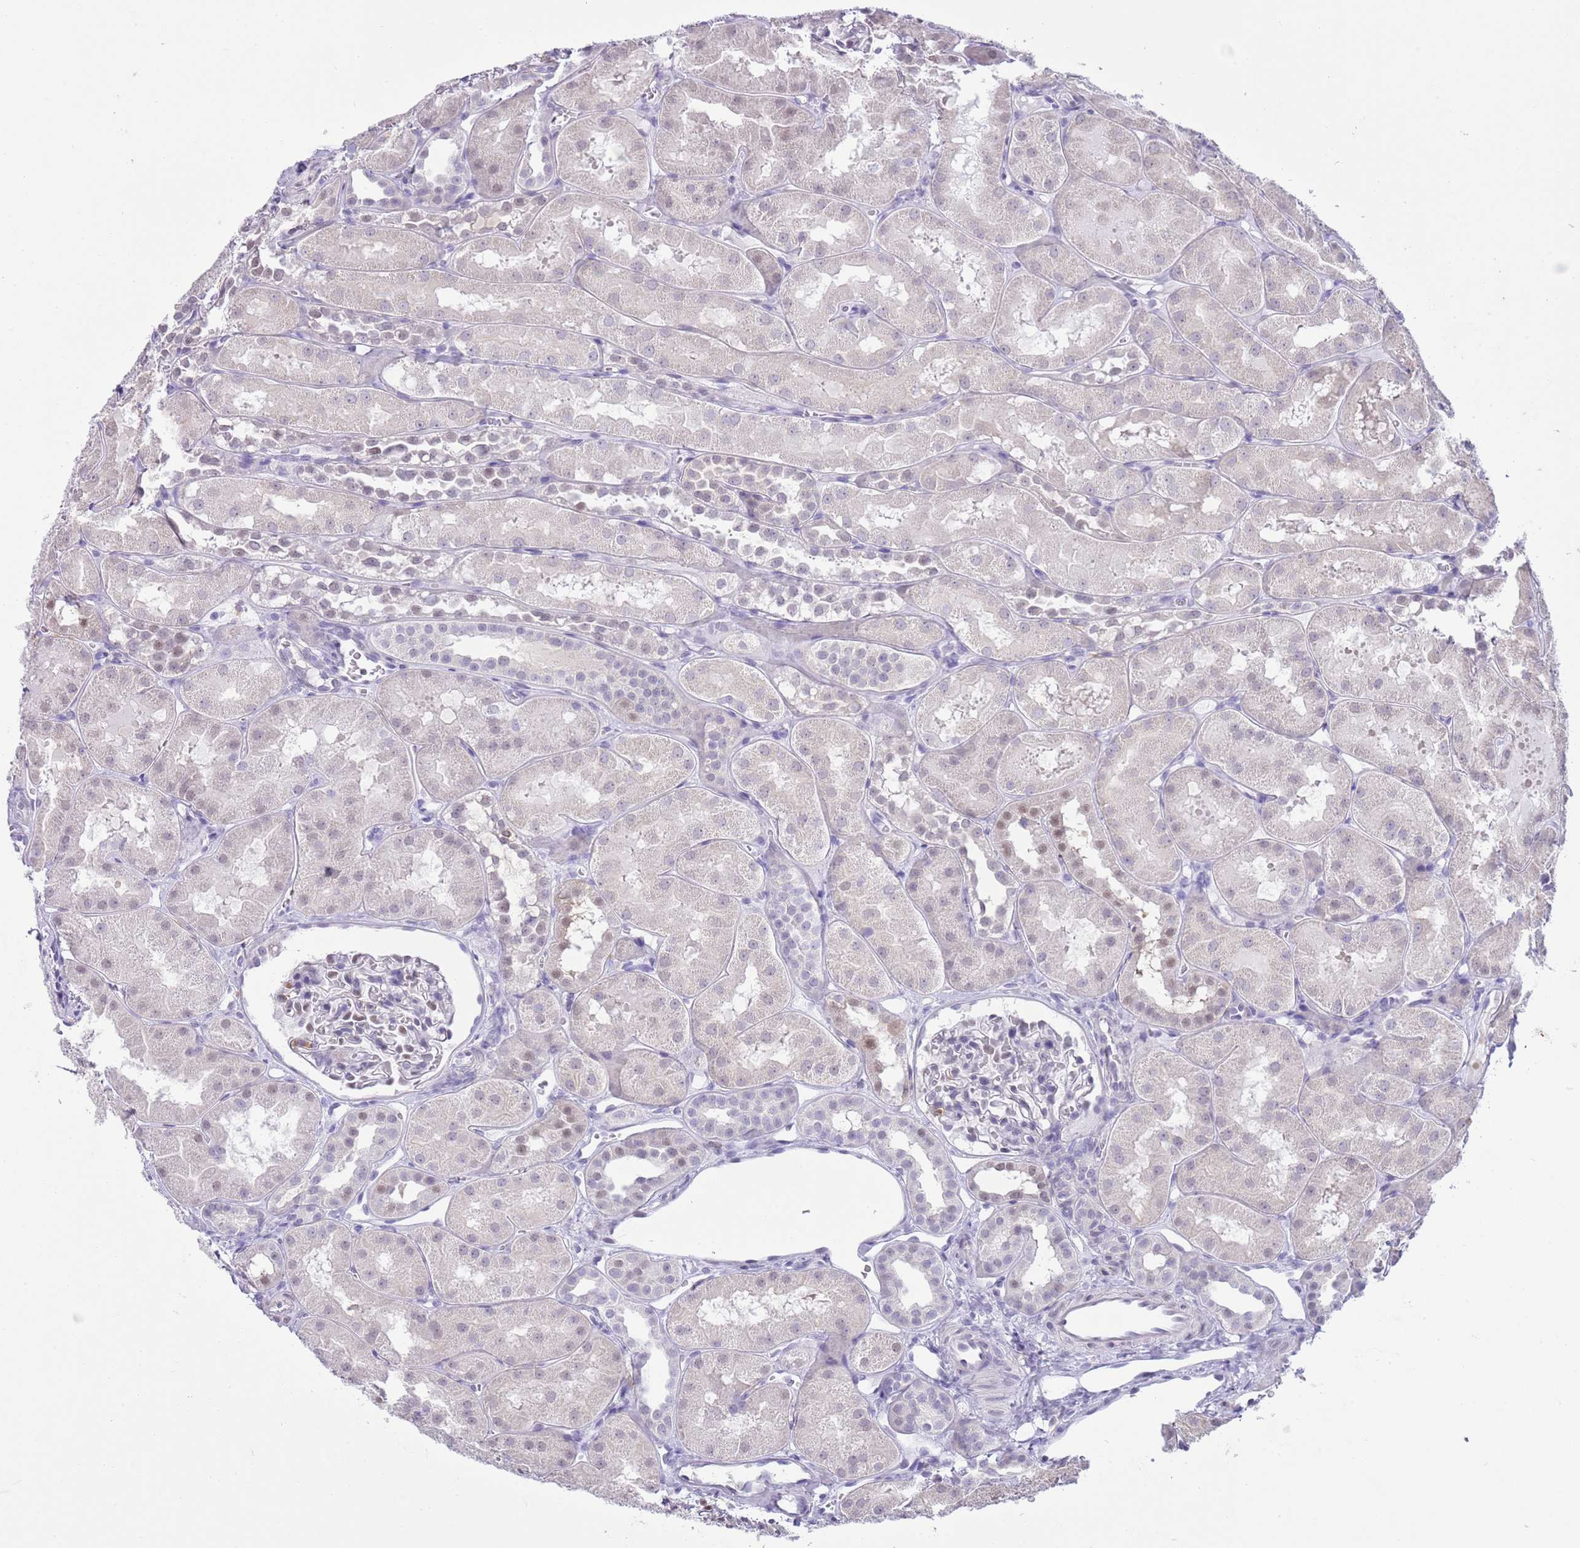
{"staining": {"intensity": "weak", "quantity": "<25%", "location": "nuclear"}, "tissue": "kidney", "cell_type": "Cells in glomeruli", "image_type": "normal", "snomed": [{"axis": "morphology", "description": "Normal tissue, NOS"}, {"axis": "topography", "description": "Kidney"}, {"axis": "topography", "description": "Urinary bladder"}], "caption": "A high-resolution image shows immunohistochemistry staining of unremarkable kidney, which shows no significant positivity in cells in glomeruli.", "gene": "PPP1R17", "patient": {"sex": "male", "age": 16}}